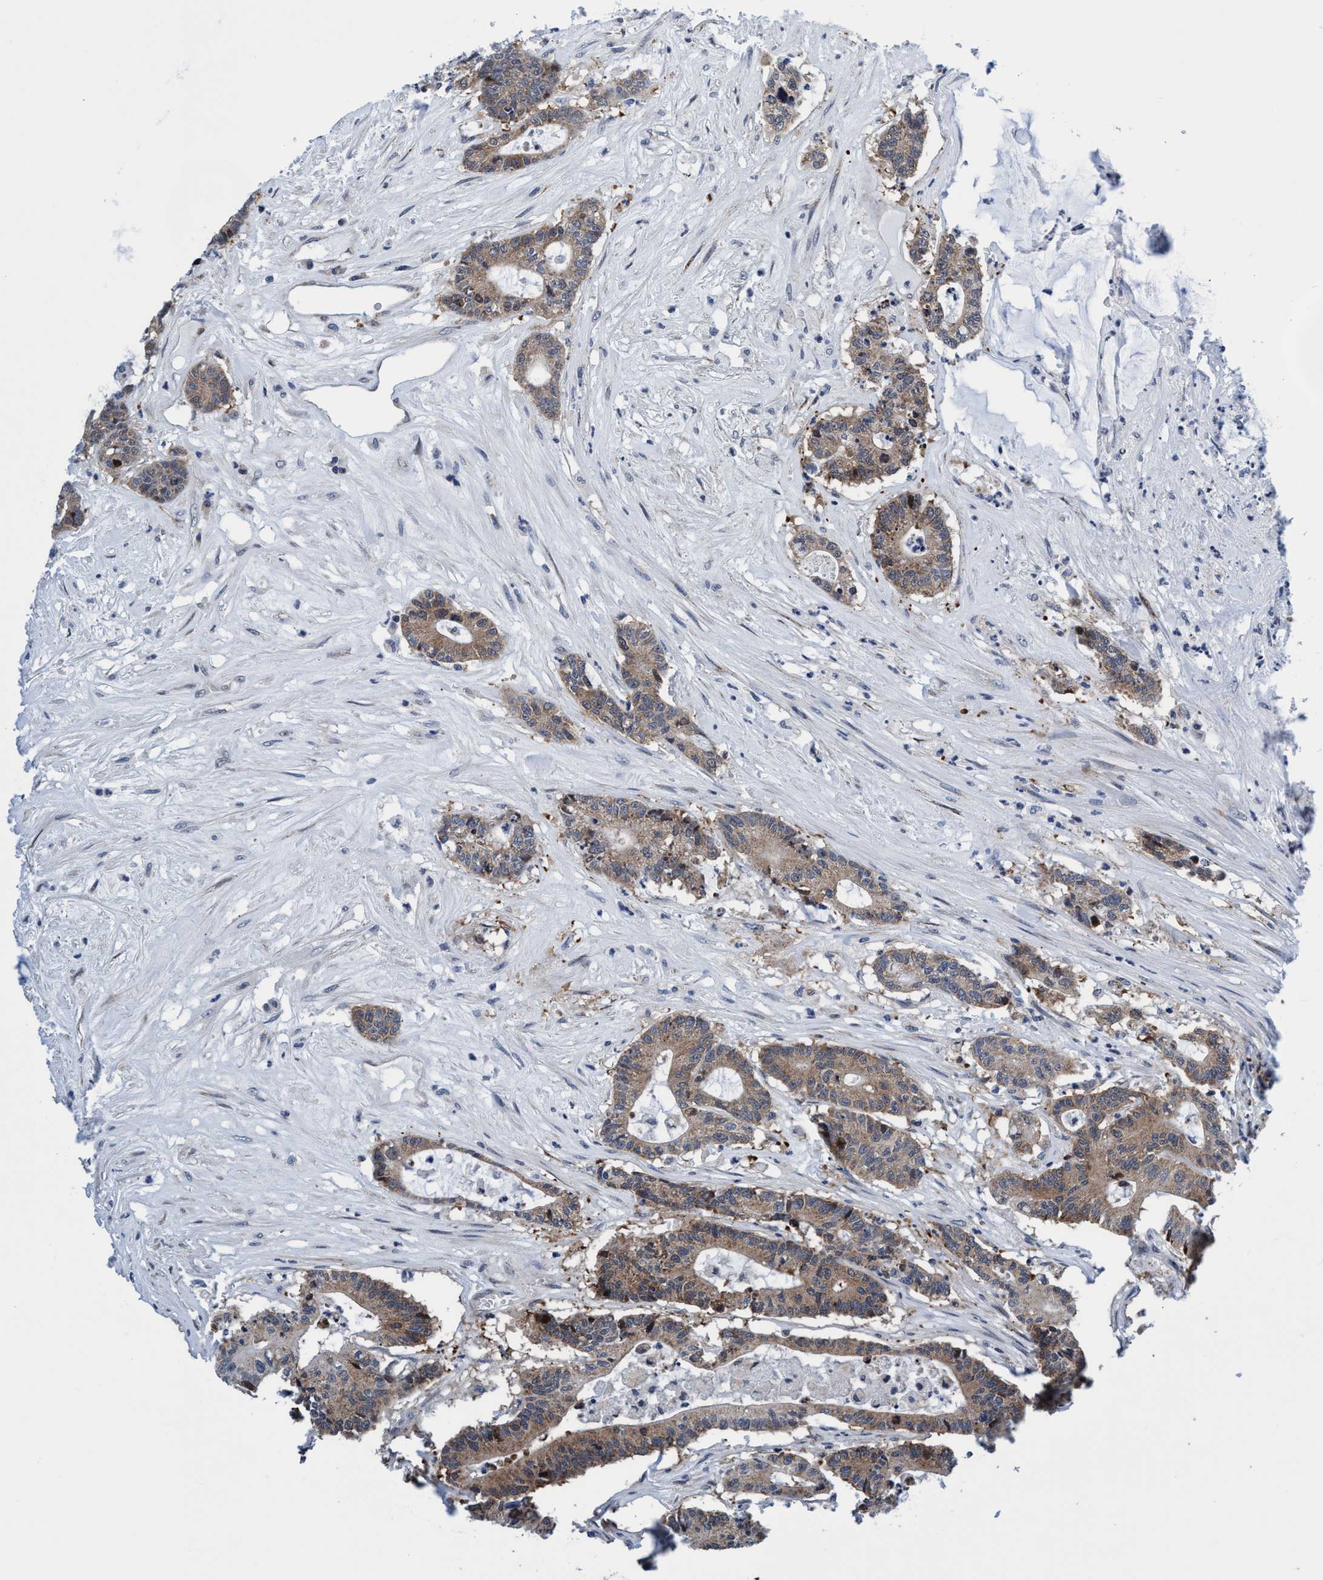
{"staining": {"intensity": "moderate", "quantity": ">75%", "location": "cytoplasmic/membranous"}, "tissue": "colorectal cancer", "cell_type": "Tumor cells", "image_type": "cancer", "snomed": [{"axis": "morphology", "description": "Adenocarcinoma, NOS"}, {"axis": "topography", "description": "Colon"}], "caption": "Human colorectal cancer stained with a brown dye shows moderate cytoplasmic/membranous positive staining in about >75% of tumor cells.", "gene": "AGAP2", "patient": {"sex": "female", "age": 84}}